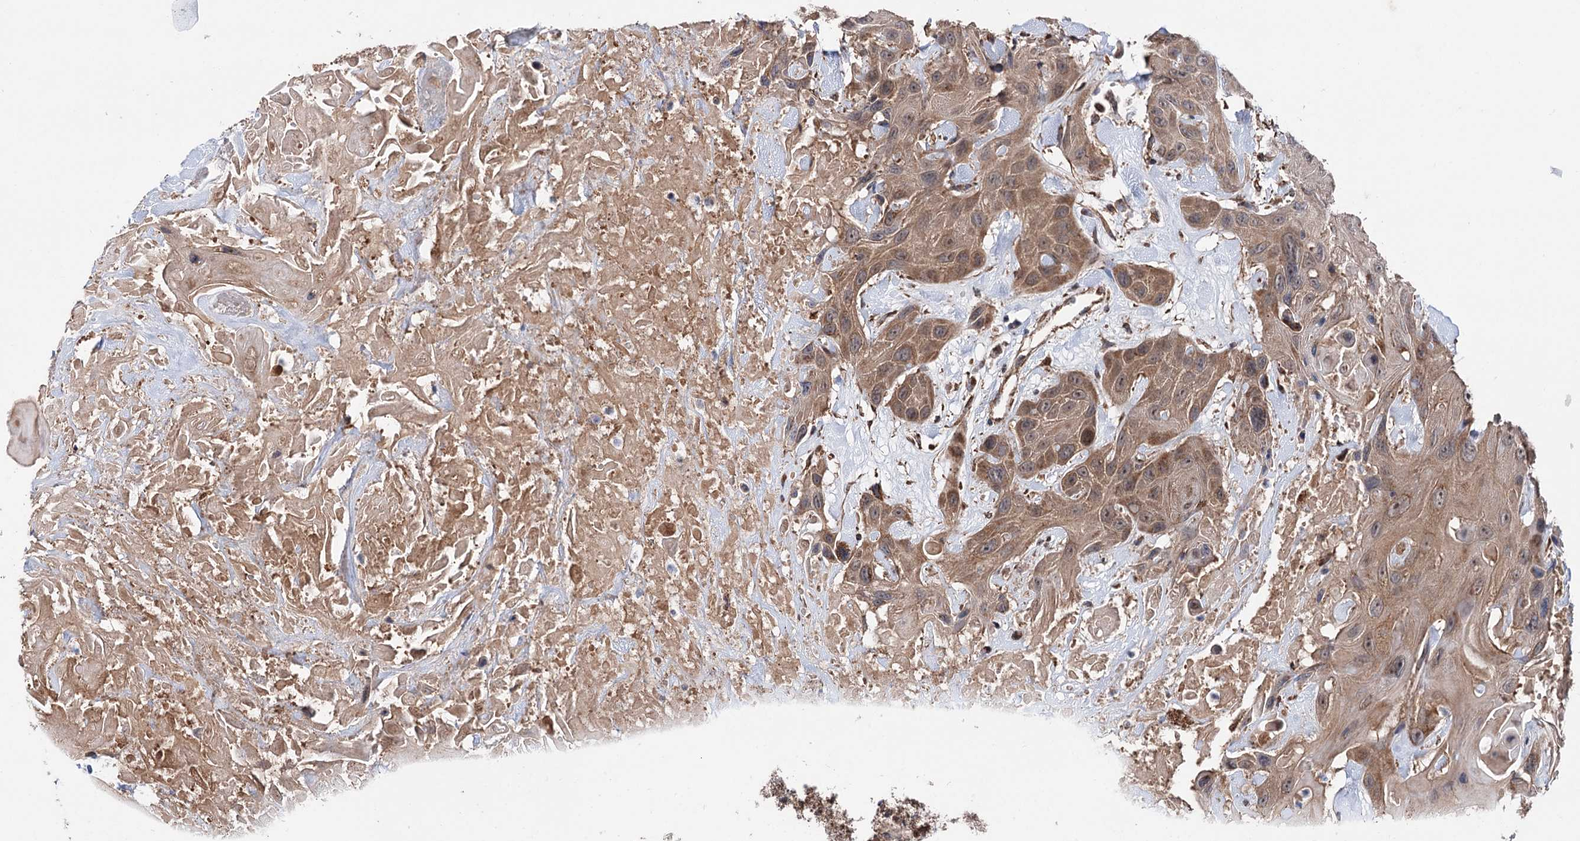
{"staining": {"intensity": "moderate", "quantity": ">75%", "location": "cytoplasmic/membranous"}, "tissue": "head and neck cancer", "cell_type": "Tumor cells", "image_type": "cancer", "snomed": [{"axis": "morphology", "description": "Squamous cell carcinoma, NOS"}, {"axis": "topography", "description": "Head-Neck"}], "caption": "Squamous cell carcinoma (head and neck) stained for a protein (brown) displays moderate cytoplasmic/membranous positive positivity in about >75% of tumor cells.", "gene": "SUCLA2", "patient": {"sex": "male", "age": 81}}